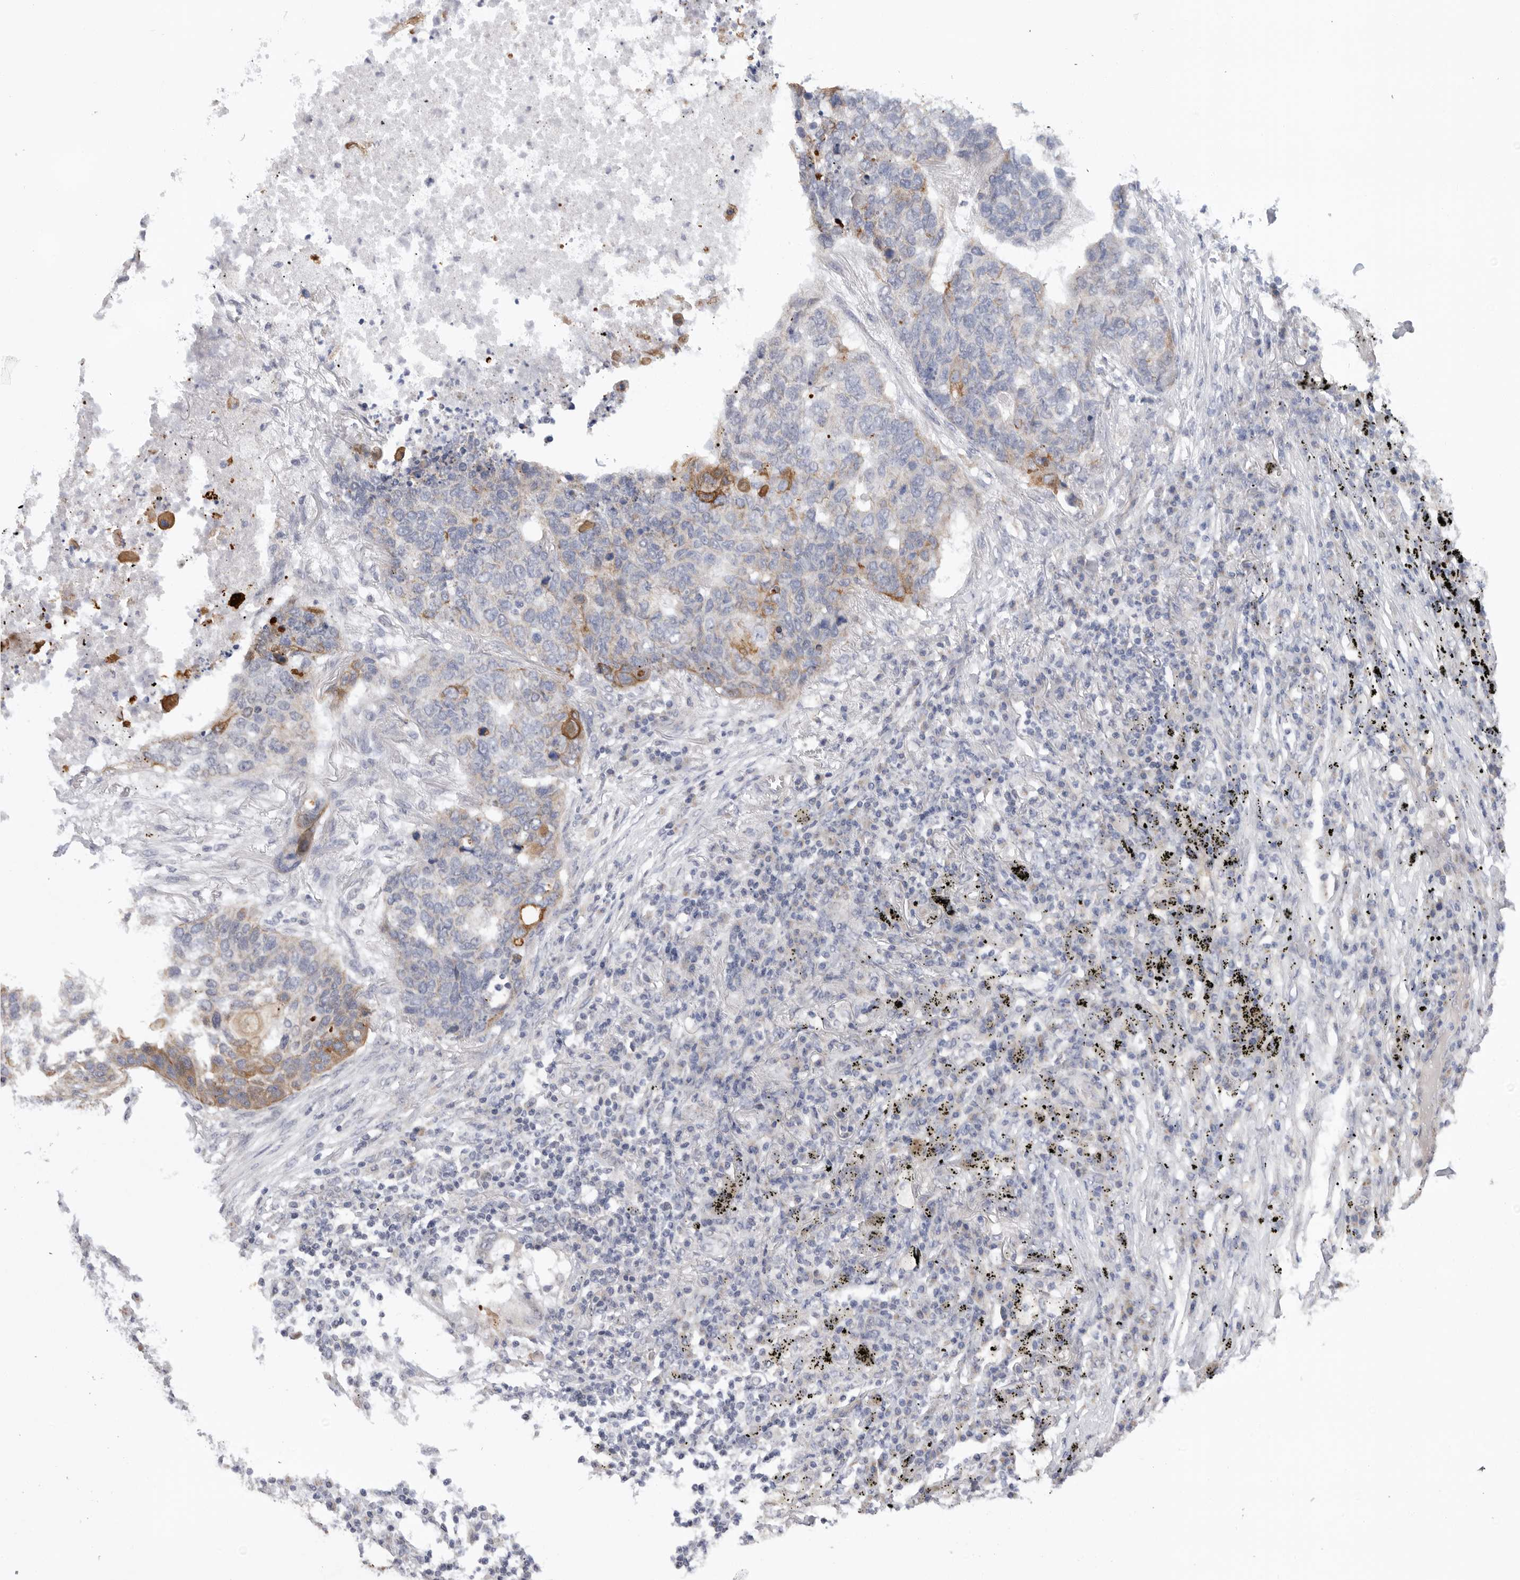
{"staining": {"intensity": "moderate", "quantity": "<25%", "location": "cytoplasmic/membranous"}, "tissue": "lung cancer", "cell_type": "Tumor cells", "image_type": "cancer", "snomed": [{"axis": "morphology", "description": "Squamous cell carcinoma, NOS"}, {"axis": "topography", "description": "Lung"}], "caption": "Protein expression analysis of squamous cell carcinoma (lung) exhibits moderate cytoplasmic/membranous expression in about <25% of tumor cells.", "gene": "MTFR1L", "patient": {"sex": "female", "age": 63}}